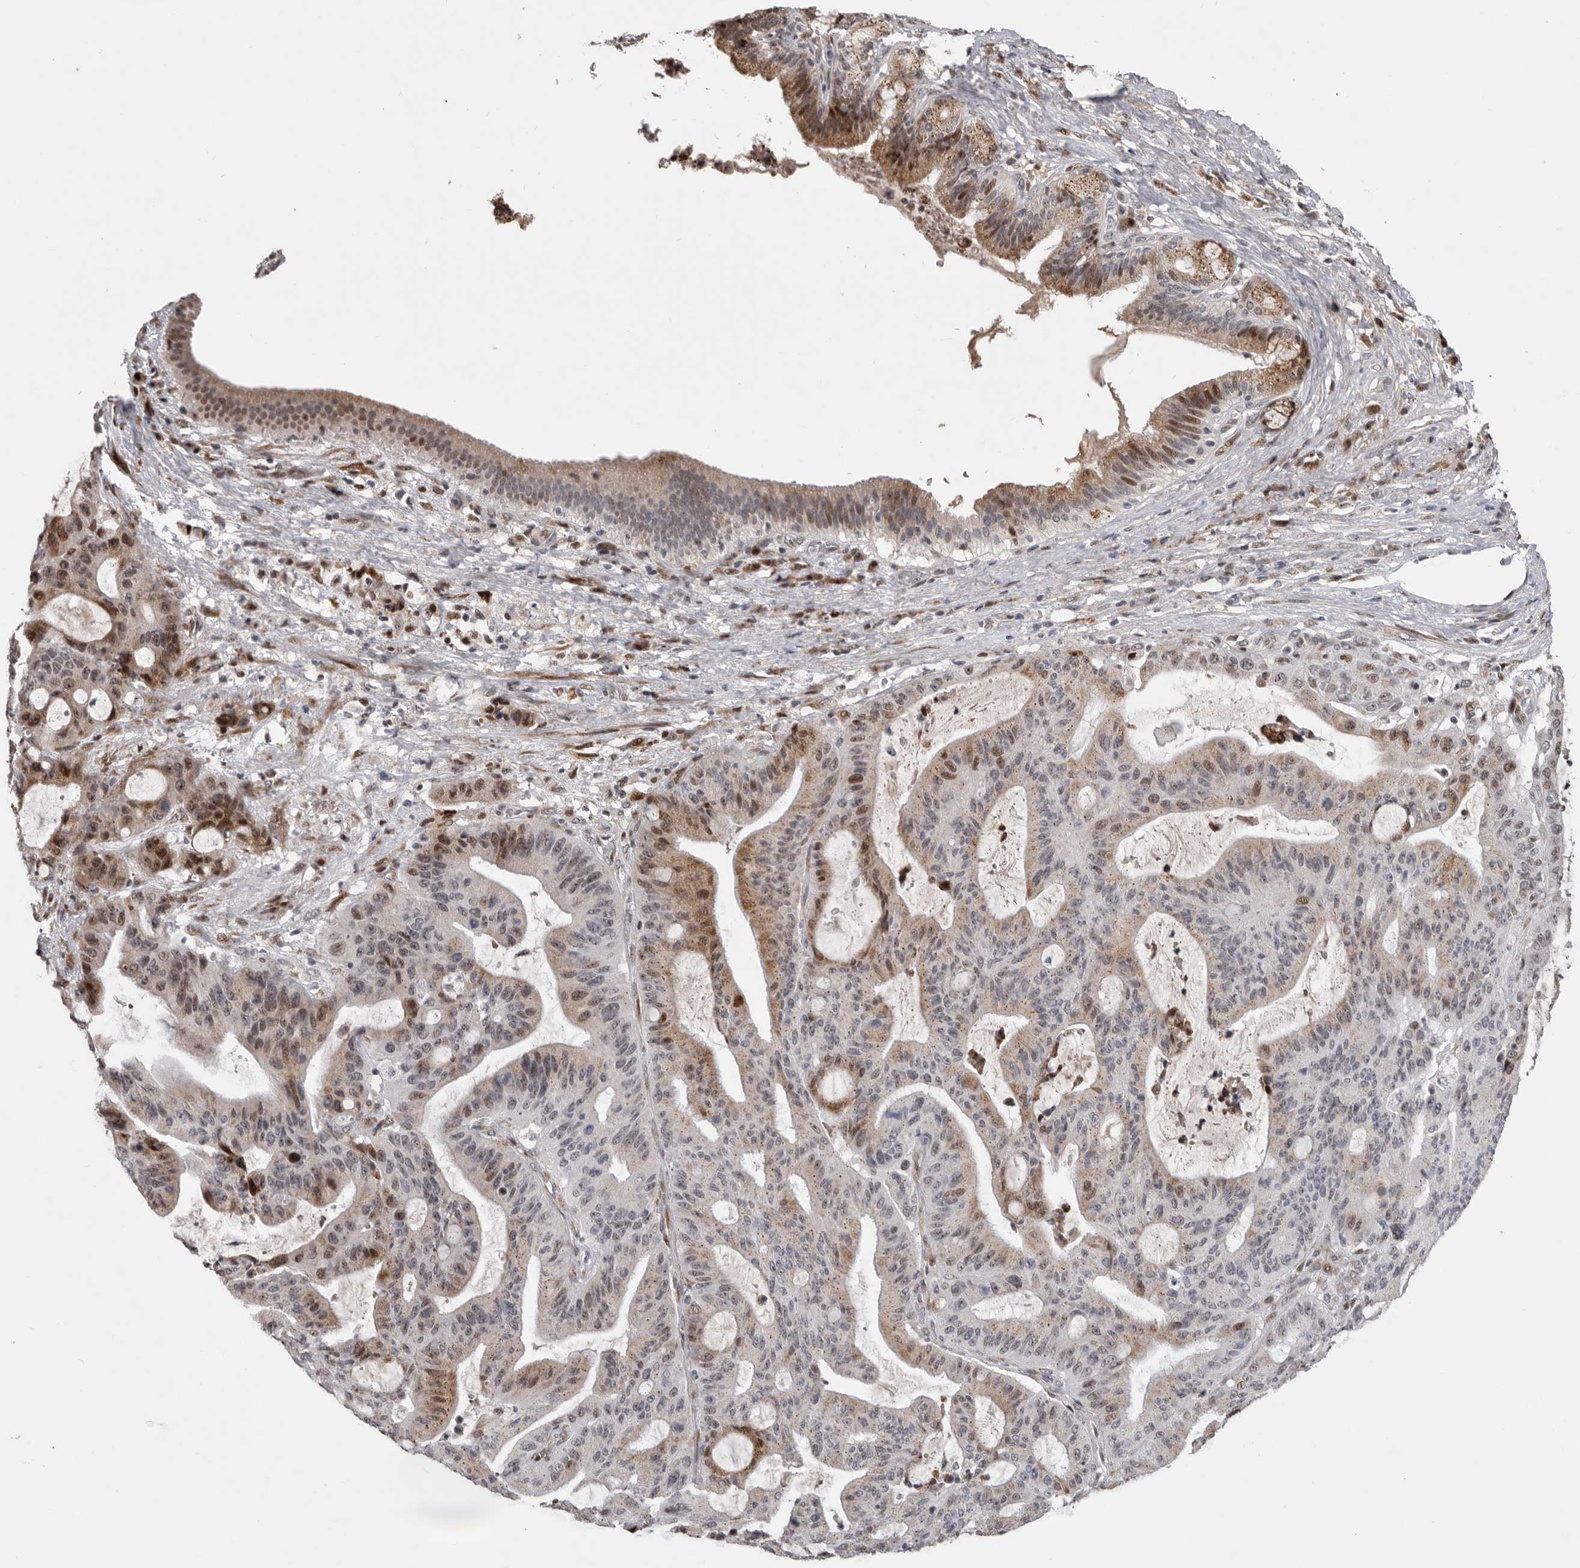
{"staining": {"intensity": "moderate", "quantity": "<25%", "location": "cytoplasmic/membranous,nuclear"}, "tissue": "liver cancer", "cell_type": "Tumor cells", "image_type": "cancer", "snomed": [{"axis": "morphology", "description": "Normal tissue, NOS"}, {"axis": "morphology", "description": "Cholangiocarcinoma"}, {"axis": "topography", "description": "Liver"}, {"axis": "topography", "description": "Peripheral nerve tissue"}], "caption": "Immunohistochemistry (IHC) of human cholangiocarcinoma (liver) shows low levels of moderate cytoplasmic/membranous and nuclear expression in about <25% of tumor cells.", "gene": "PCMTD1", "patient": {"sex": "female", "age": 73}}